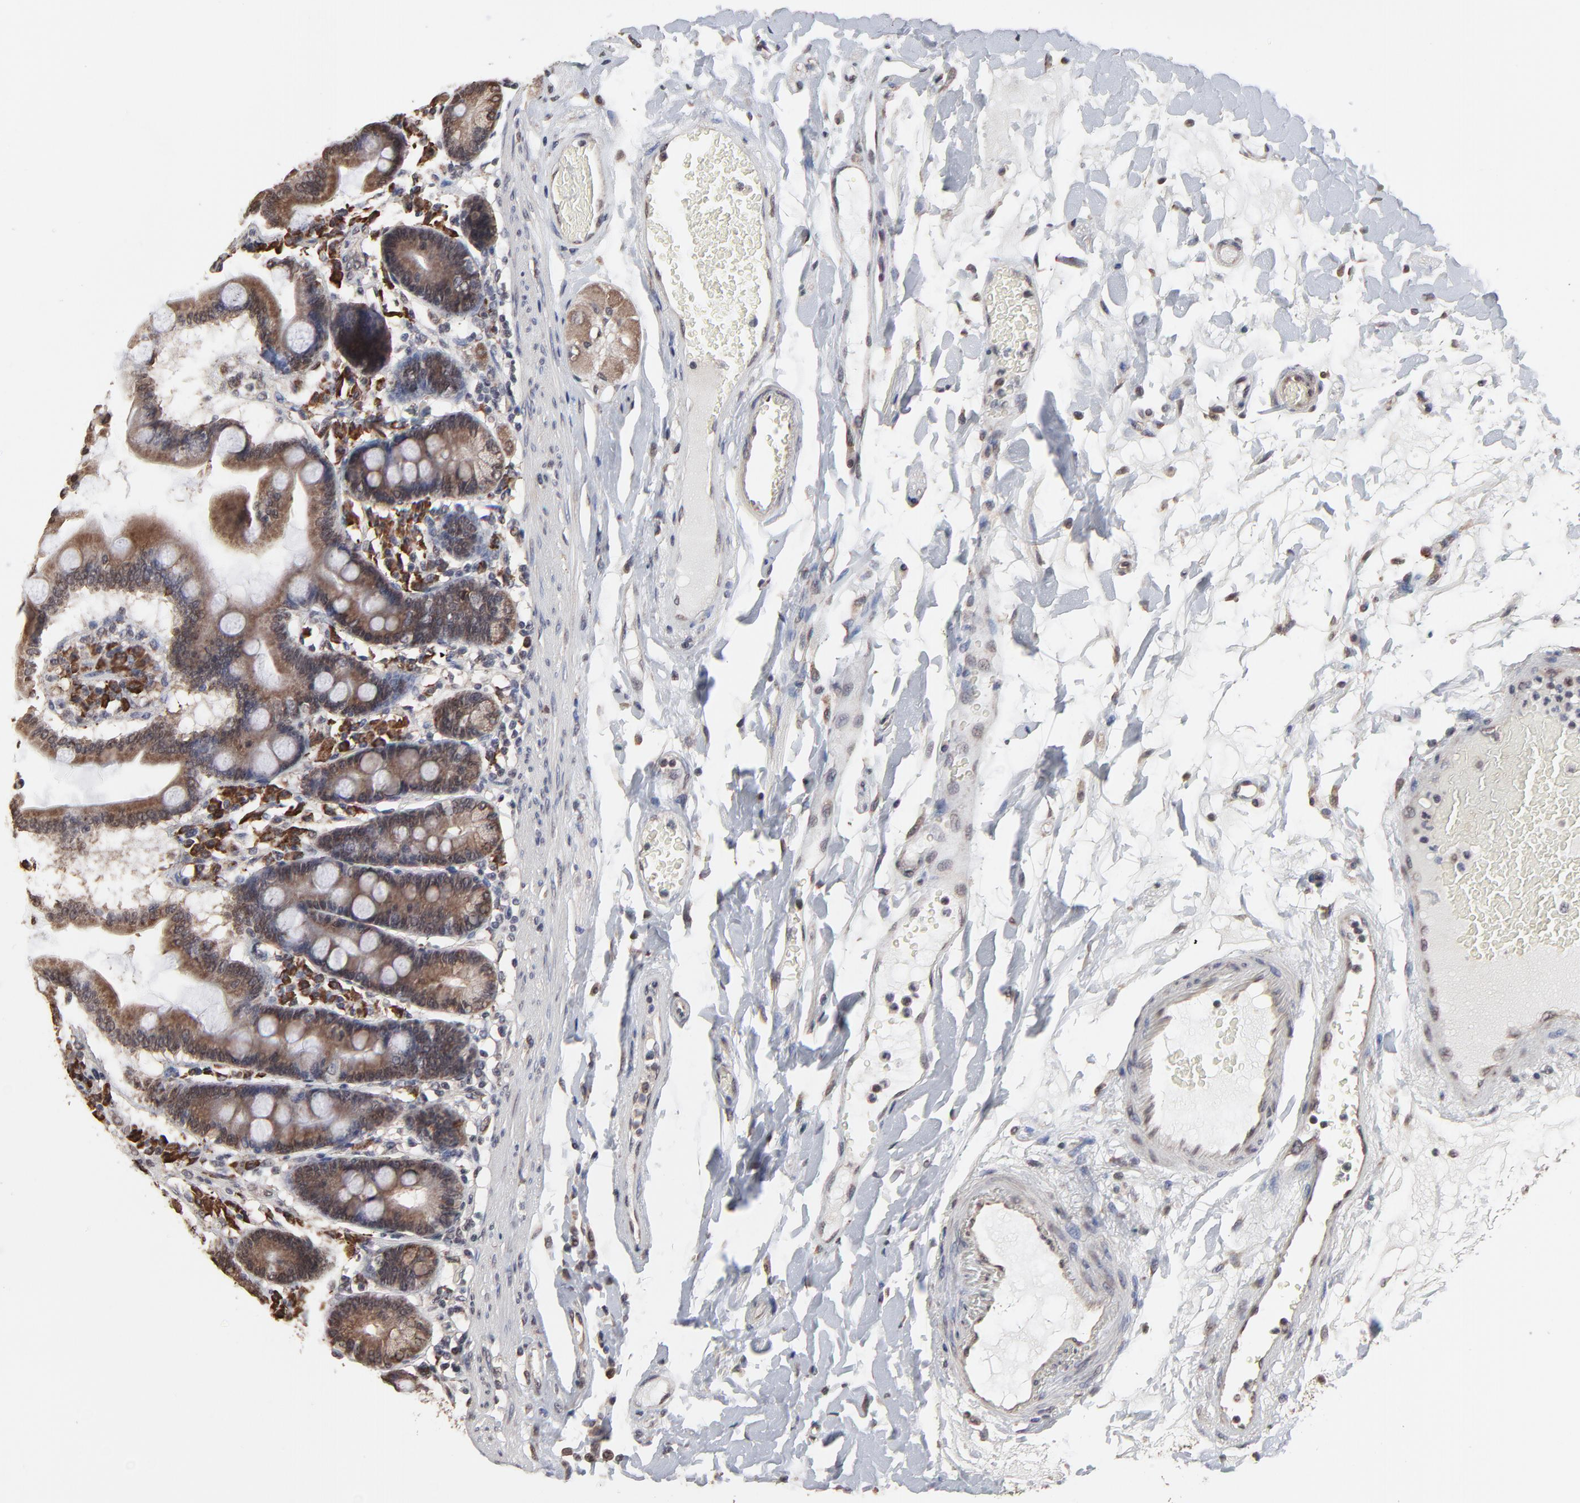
{"staining": {"intensity": "moderate", "quantity": "25%-75%", "location": "cytoplasmic/membranous"}, "tissue": "duodenum", "cell_type": "Glandular cells", "image_type": "normal", "snomed": [{"axis": "morphology", "description": "Normal tissue, NOS"}, {"axis": "topography", "description": "Duodenum"}], "caption": "High-magnification brightfield microscopy of unremarkable duodenum stained with DAB (brown) and counterstained with hematoxylin (blue). glandular cells exhibit moderate cytoplasmic/membranous staining is identified in approximately25%-75% of cells.", "gene": "CHM", "patient": {"sex": "female", "age": 64}}